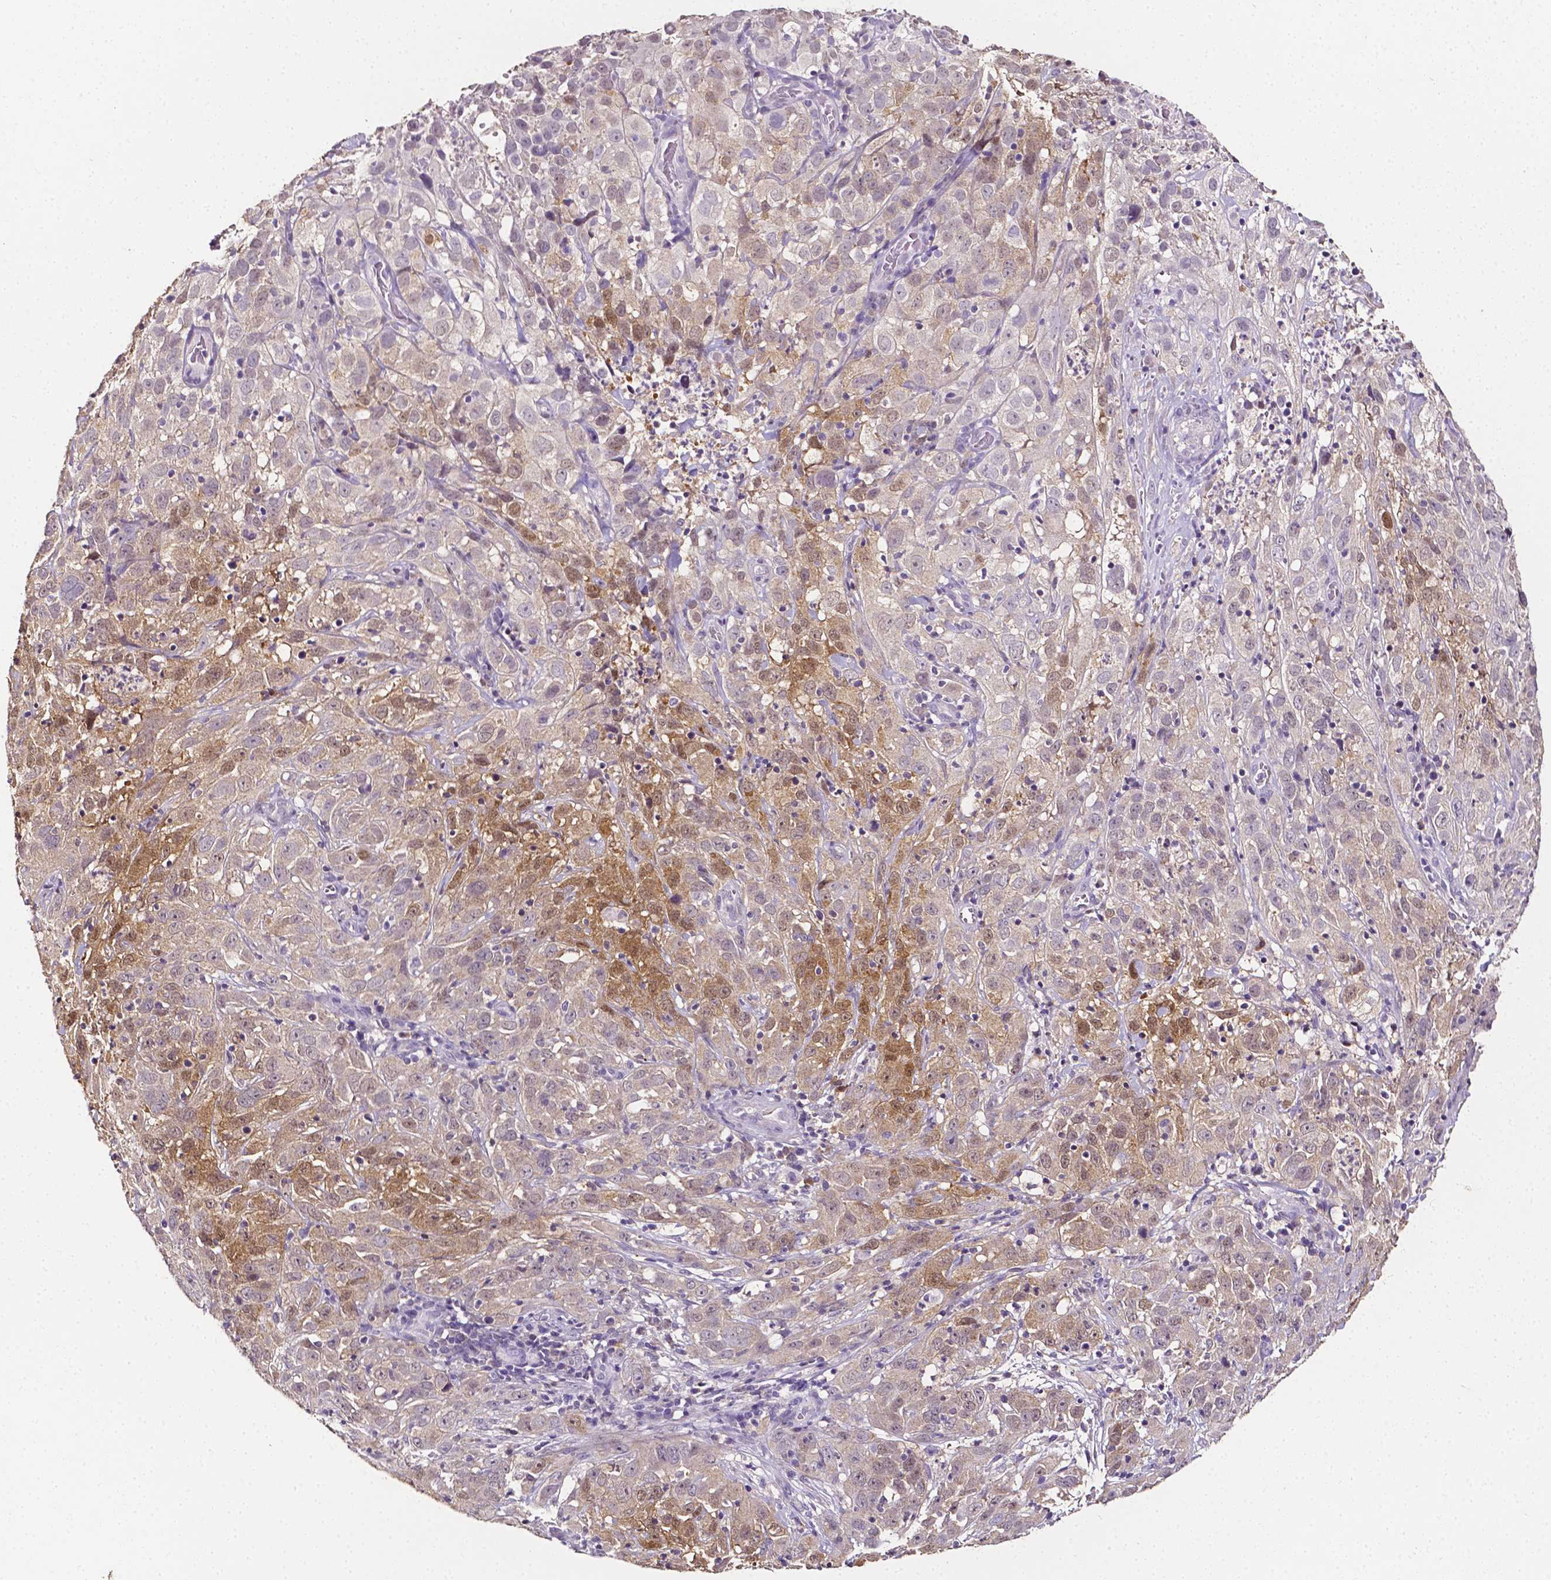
{"staining": {"intensity": "weak", "quantity": ">75%", "location": "cytoplasmic/membranous"}, "tissue": "cervical cancer", "cell_type": "Tumor cells", "image_type": "cancer", "snomed": [{"axis": "morphology", "description": "Squamous cell carcinoma, NOS"}, {"axis": "topography", "description": "Cervix"}], "caption": "Immunohistochemistry (DAB (3,3'-diaminobenzidine)) staining of cervical squamous cell carcinoma demonstrates weak cytoplasmic/membranous protein positivity in approximately >75% of tumor cells. (Stains: DAB (3,3'-diaminobenzidine) in brown, nuclei in blue, Microscopy: brightfield microscopy at high magnification).", "gene": "PSAT1", "patient": {"sex": "female", "age": 32}}